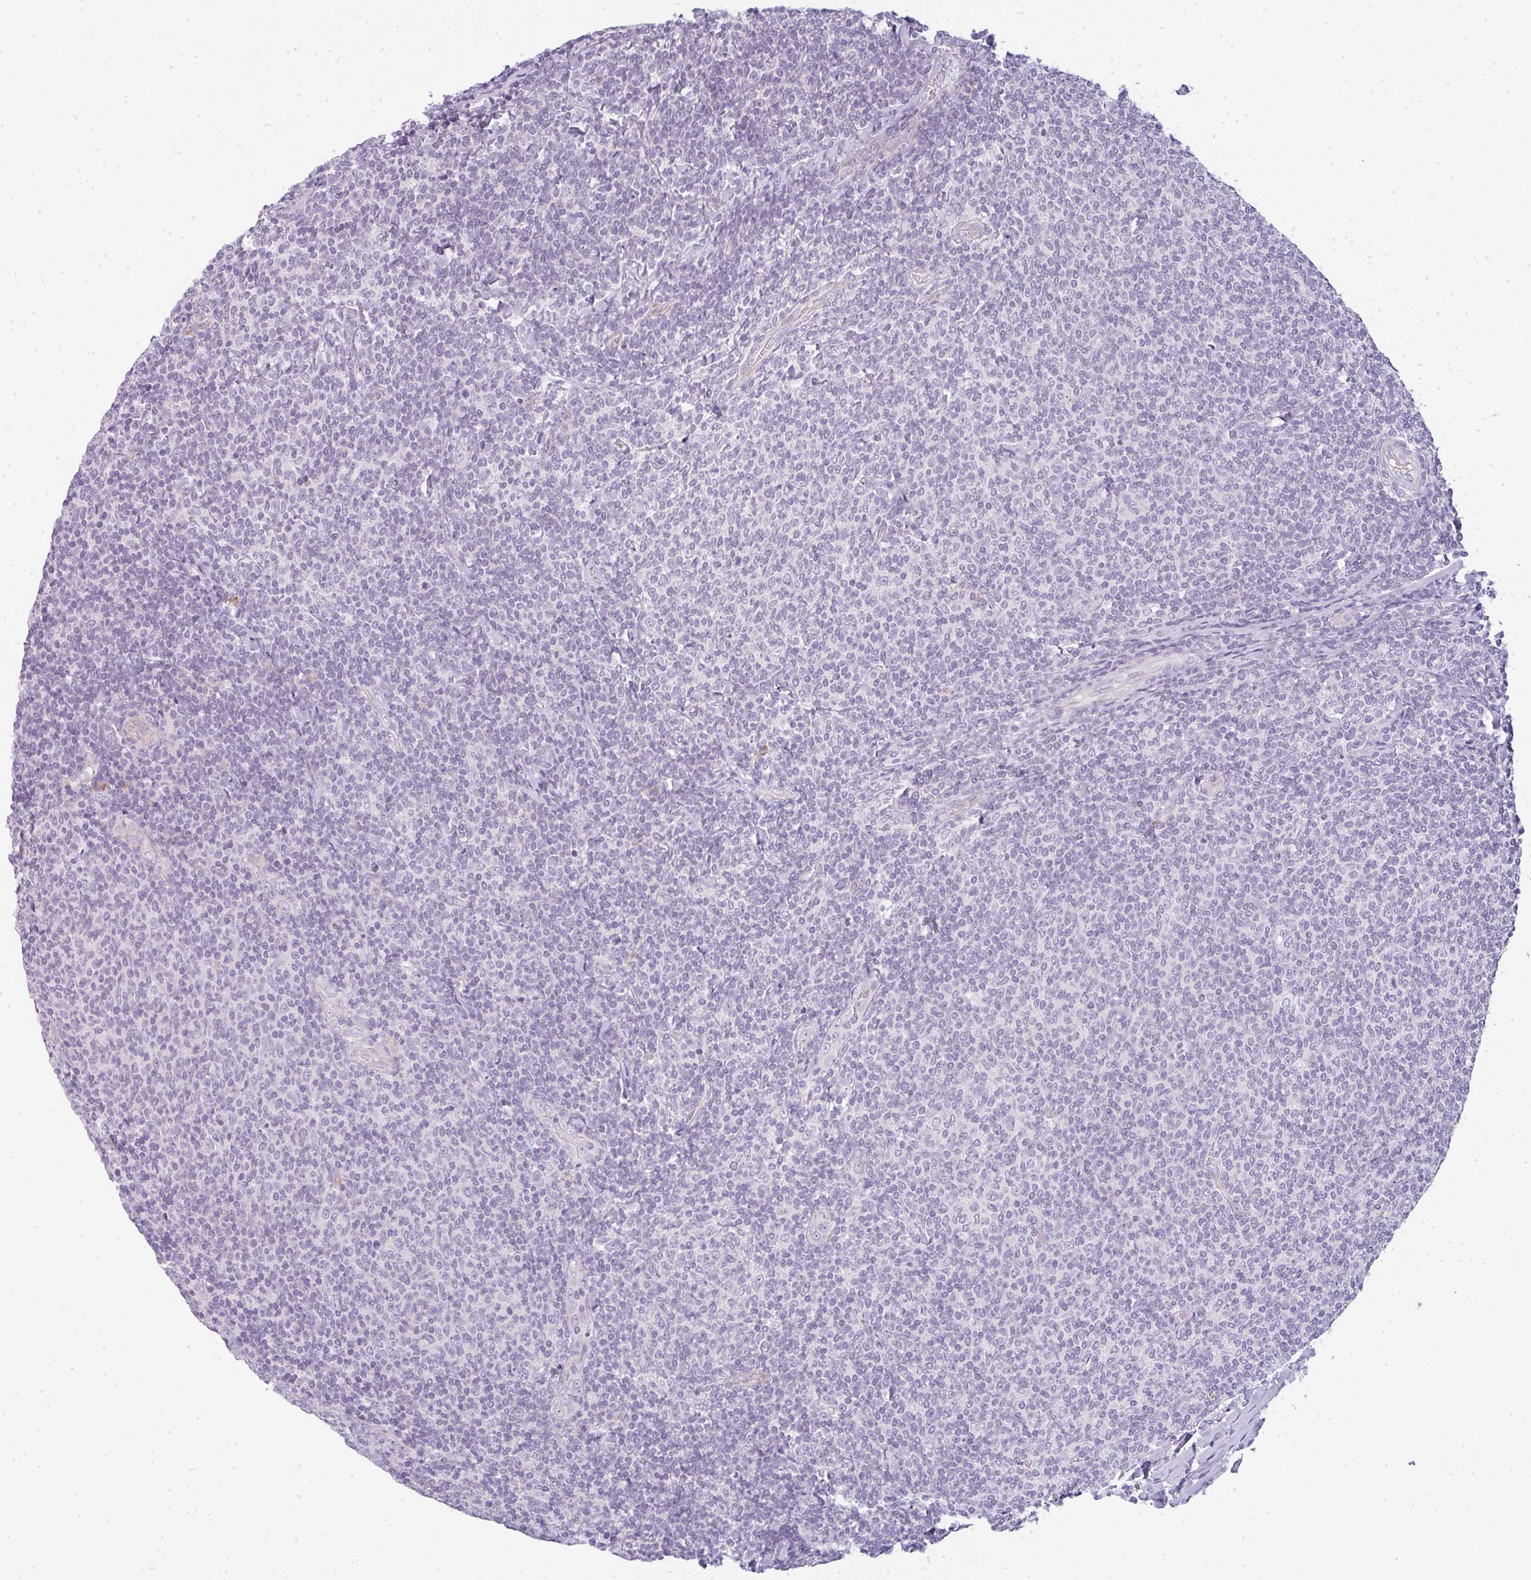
{"staining": {"intensity": "negative", "quantity": "none", "location": "none"}, "tissue": "lymphoma", "cell_type": "Tumor cells", "image_type": "cancer", "snomed": [{"axis": "morphology", "description": "Malignant lymphoma, non-Hodgkin's type, Low grade"}, {"axis": "topography", "description": "Lymph node"}], "caption": "Tumor cells are negative for brown protein staining in low-grade malignant lymphoma, non-Hodgkin's type.", "gene": "LPAR4", "patient": {"sex": "male", "age": 52}}